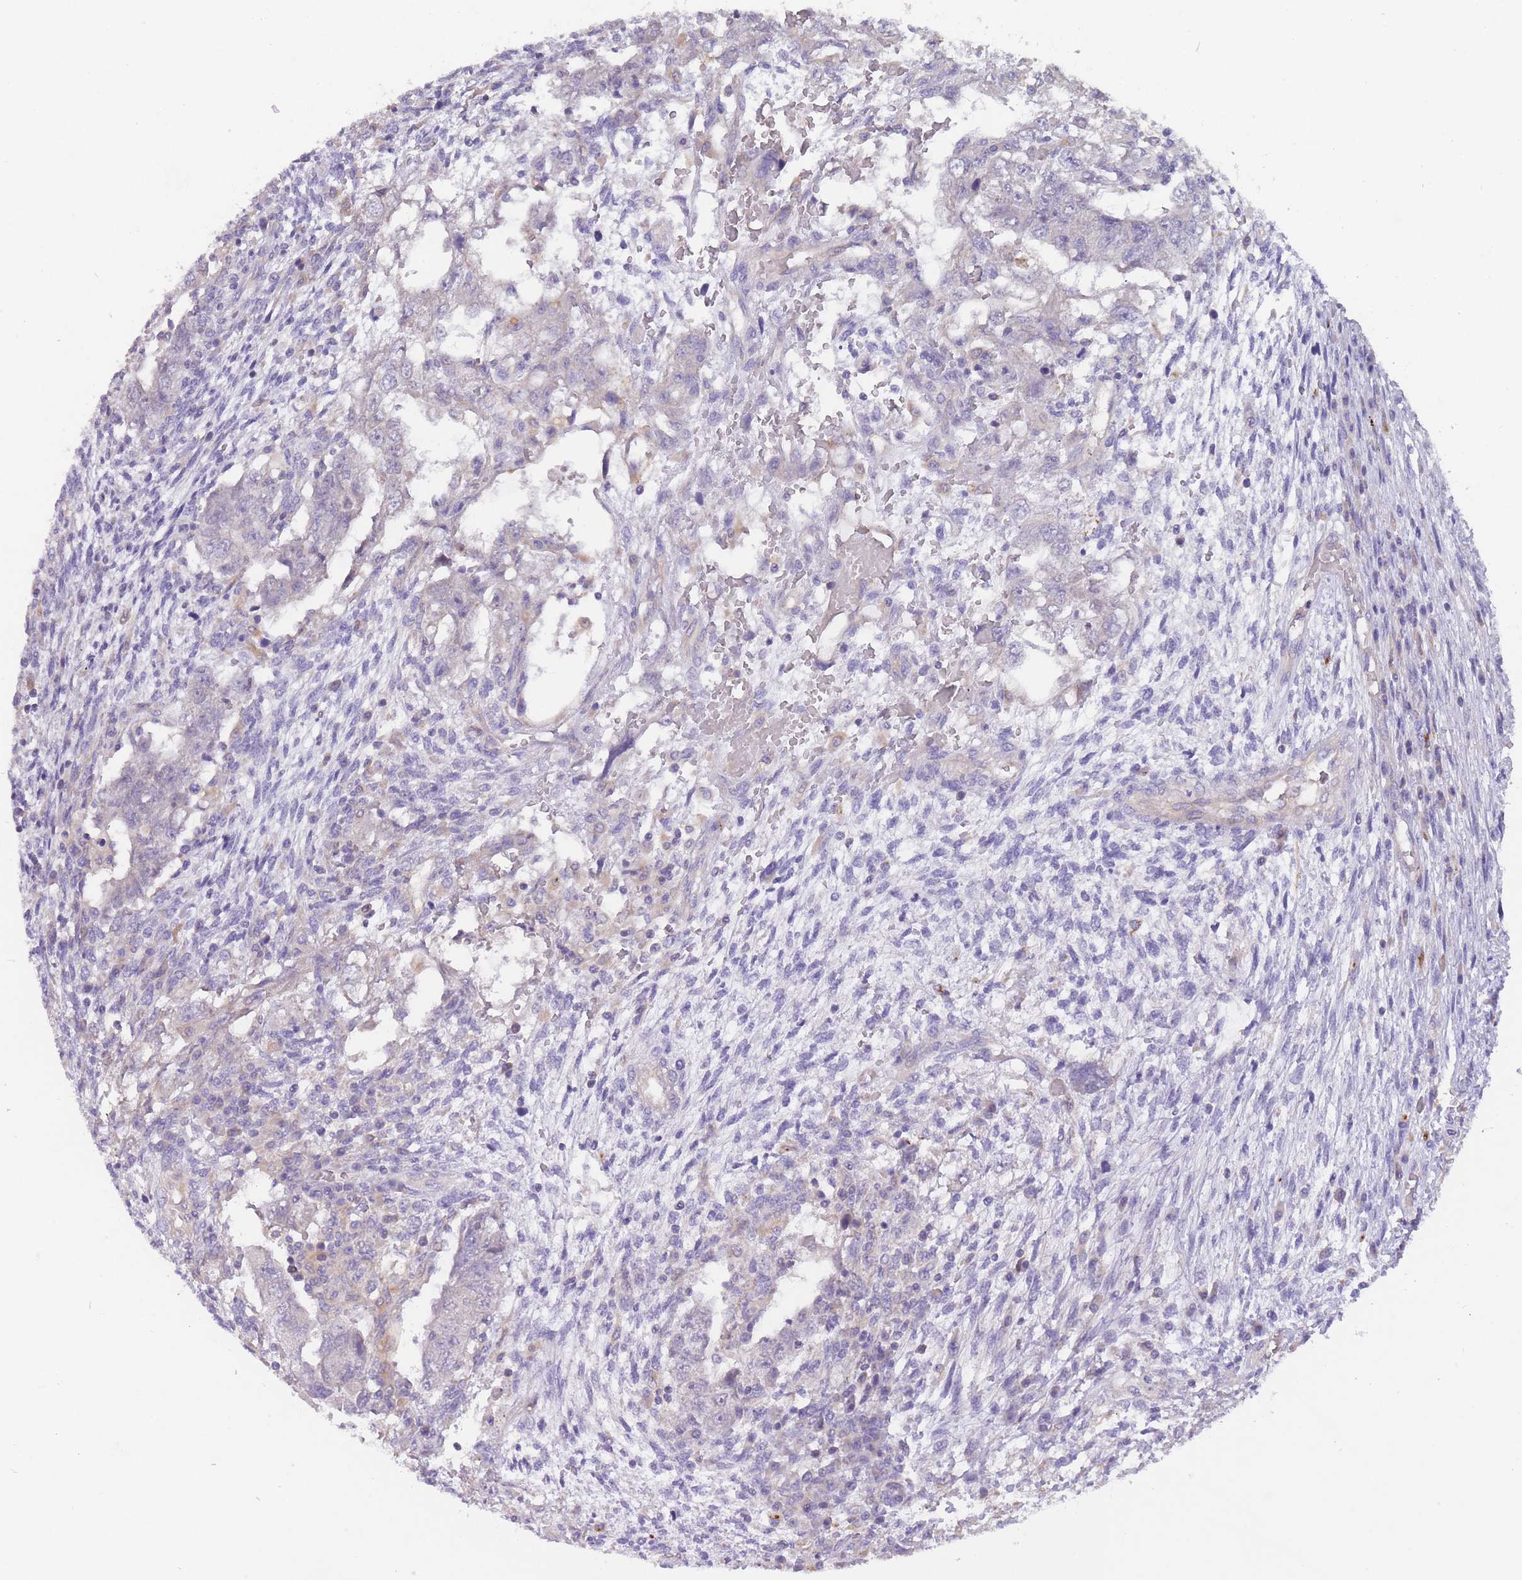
{"staining": {"intensity": "negative", "quantity": "none", "location": "none"}, "tissue": "testis cancer", "cell_type": "Tumor cells", "image_type": "cancer", "snomed": [{"axis": "morphology", "description": "Carcinoma, Embryonal, NOS"}, {"axis": "topography", "description": "Testis"}], "caption": "Tumor cells are negative for brown protein staining in testis cancer.", "gene": "ITPKC", "patient": {"sex": "male", "age": 26}}